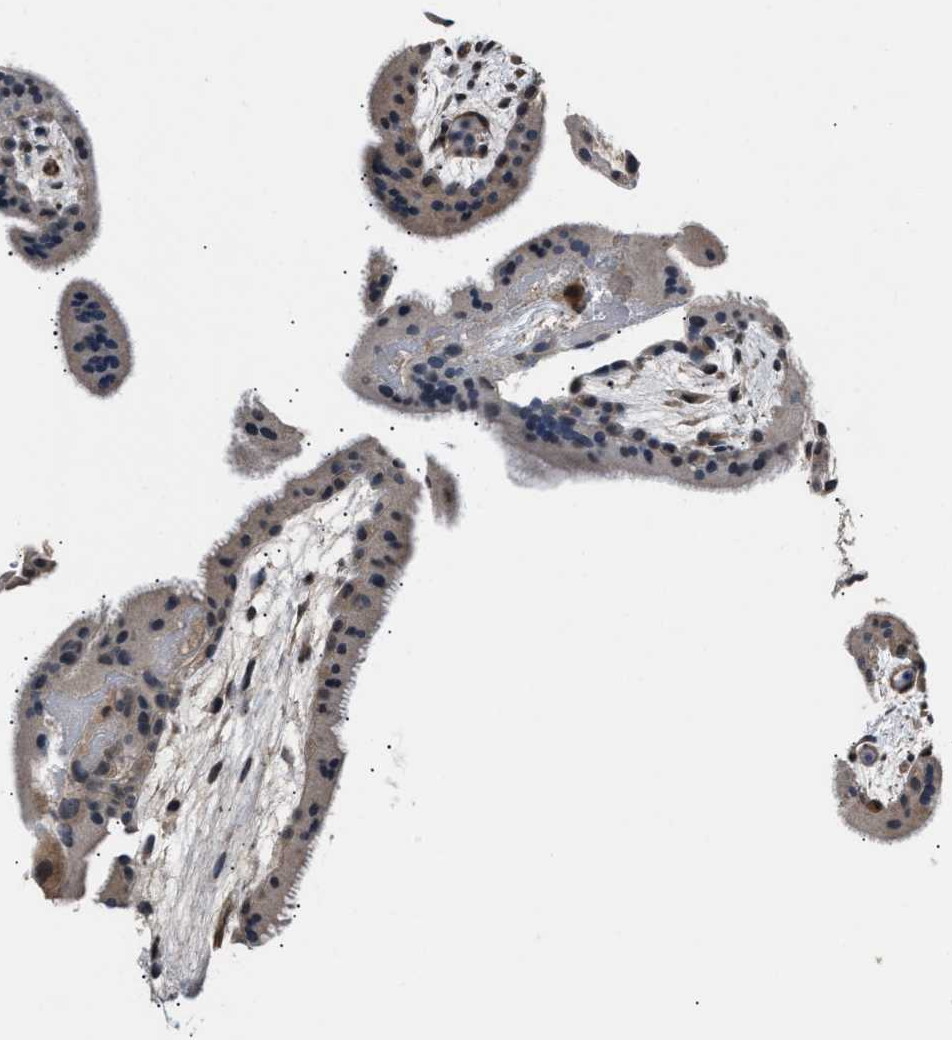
{"staining": {"intensity": "weak", "quantity": "25%-75%", "location": "cytoplasmic/membranous"}, "tissue": "placenta", "cell_type": "Trophoblastic cells", "image_type": "normal", "snomed": [{"axis": "morphology", "description": "Normal tissue, NOS"}, {"axis": "topography", "description": "Placenta"}], "caption": "DAB immunohistochemical staining of benign placenta exhibits weak cytoplasmic/membranous protein expression in approximately 25%-75% of trophoblastic cells.", "gene": "TP53I3", "patient": {"sex": "female", "age": 19}}